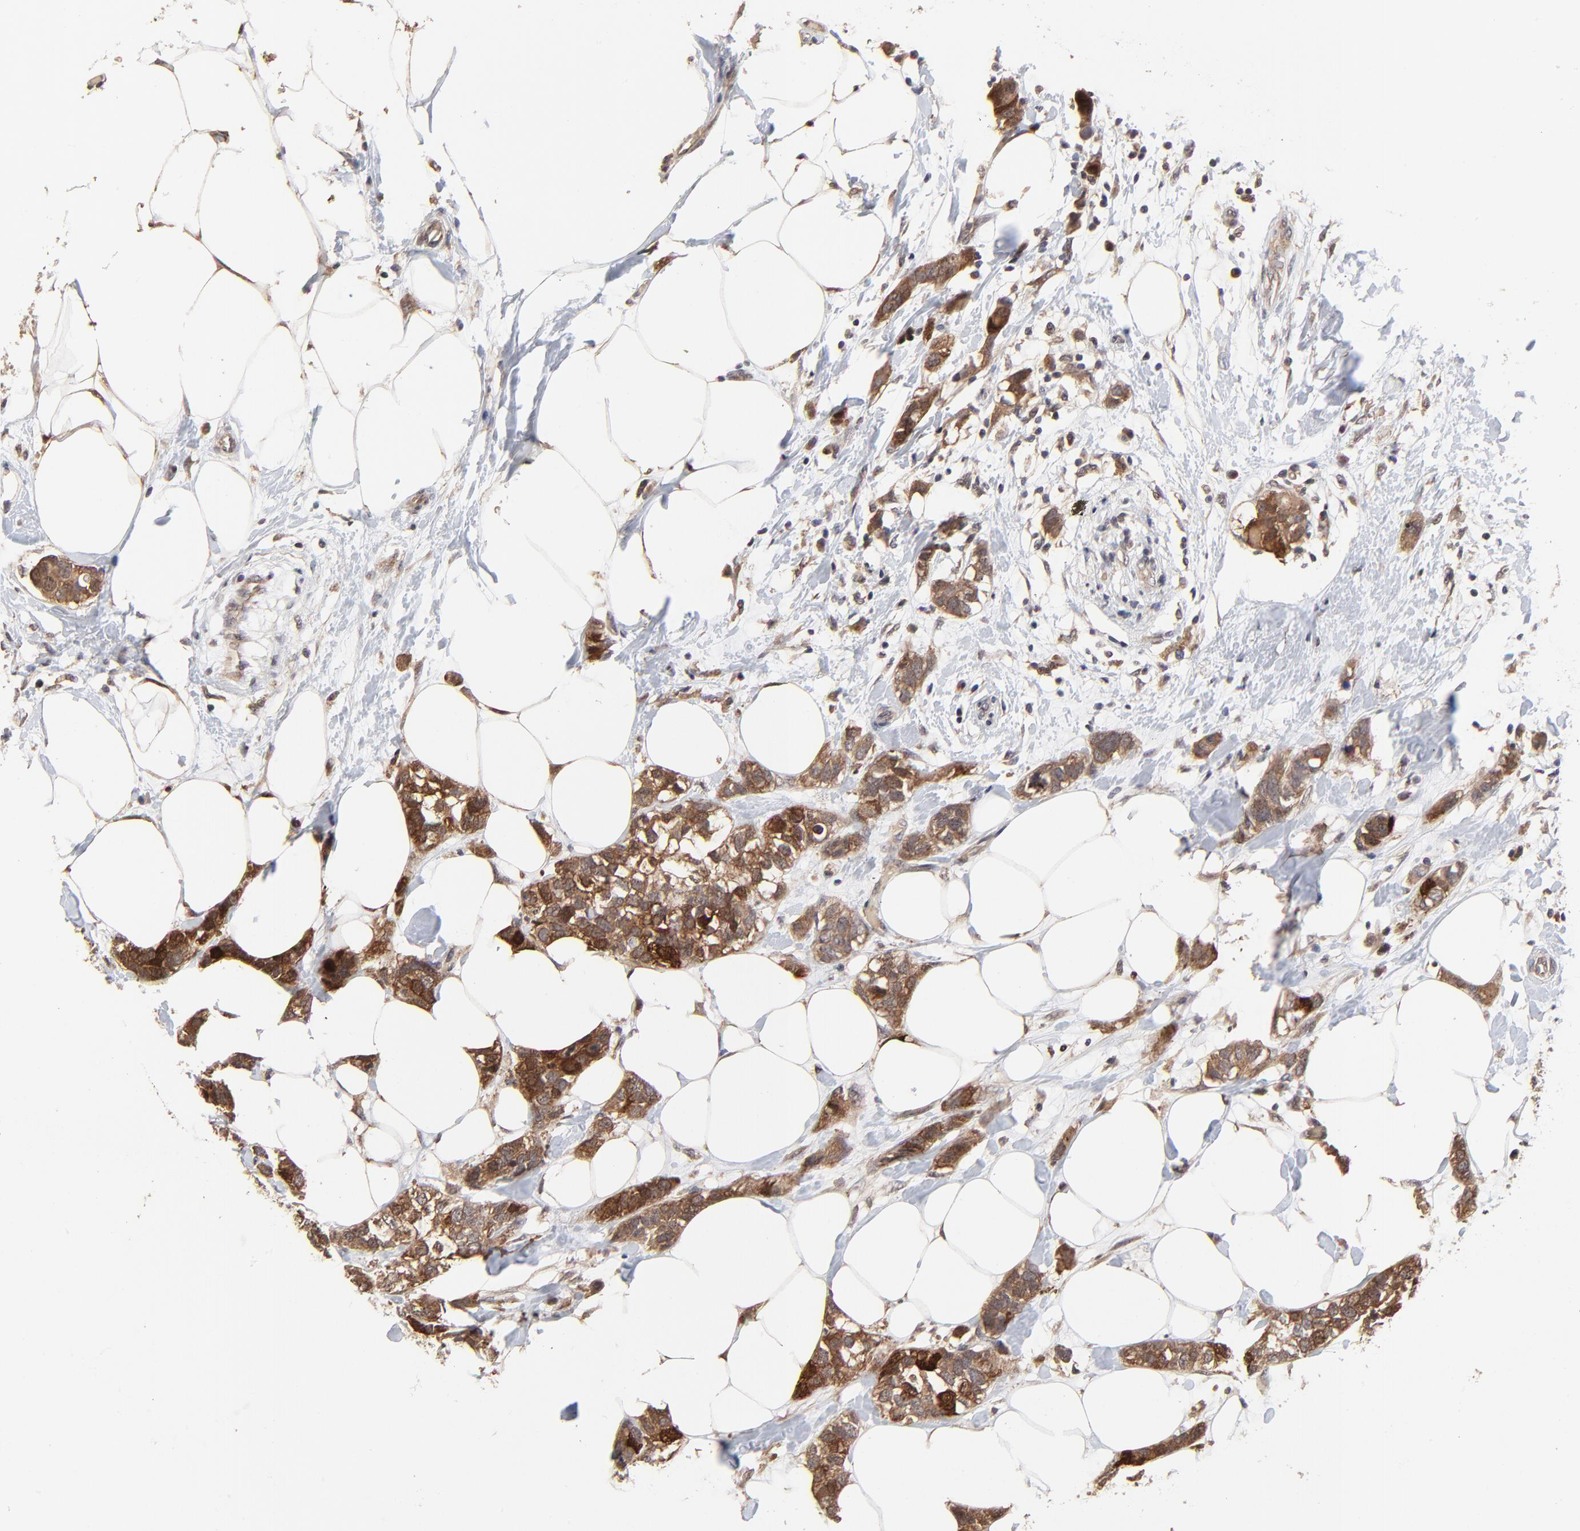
{"staining": {"intensity": "strong", "quantity": ">75%", "location": "cytoplasmic/membranous,nuclear"}, "tissue": "breast cancer", "cell_type": "Tumor cells", "image_type": "cancer", "snomed": [{"axis": "morphology", "description": "Normal tissue, NOS"}, {"axis": "morphology", "description": "Duct carcinoma"}, {"axis": "topography", "description": "Breast"}], "caption": "Invasive ductal carcinoma (breast) stained with a brown dye displays strong cytoplasmic/membranous and nuclear positive positivity in about >75% of tumor cells.", "gene": "FRMD8", "patient": {"sex": "female", "age": 50}}